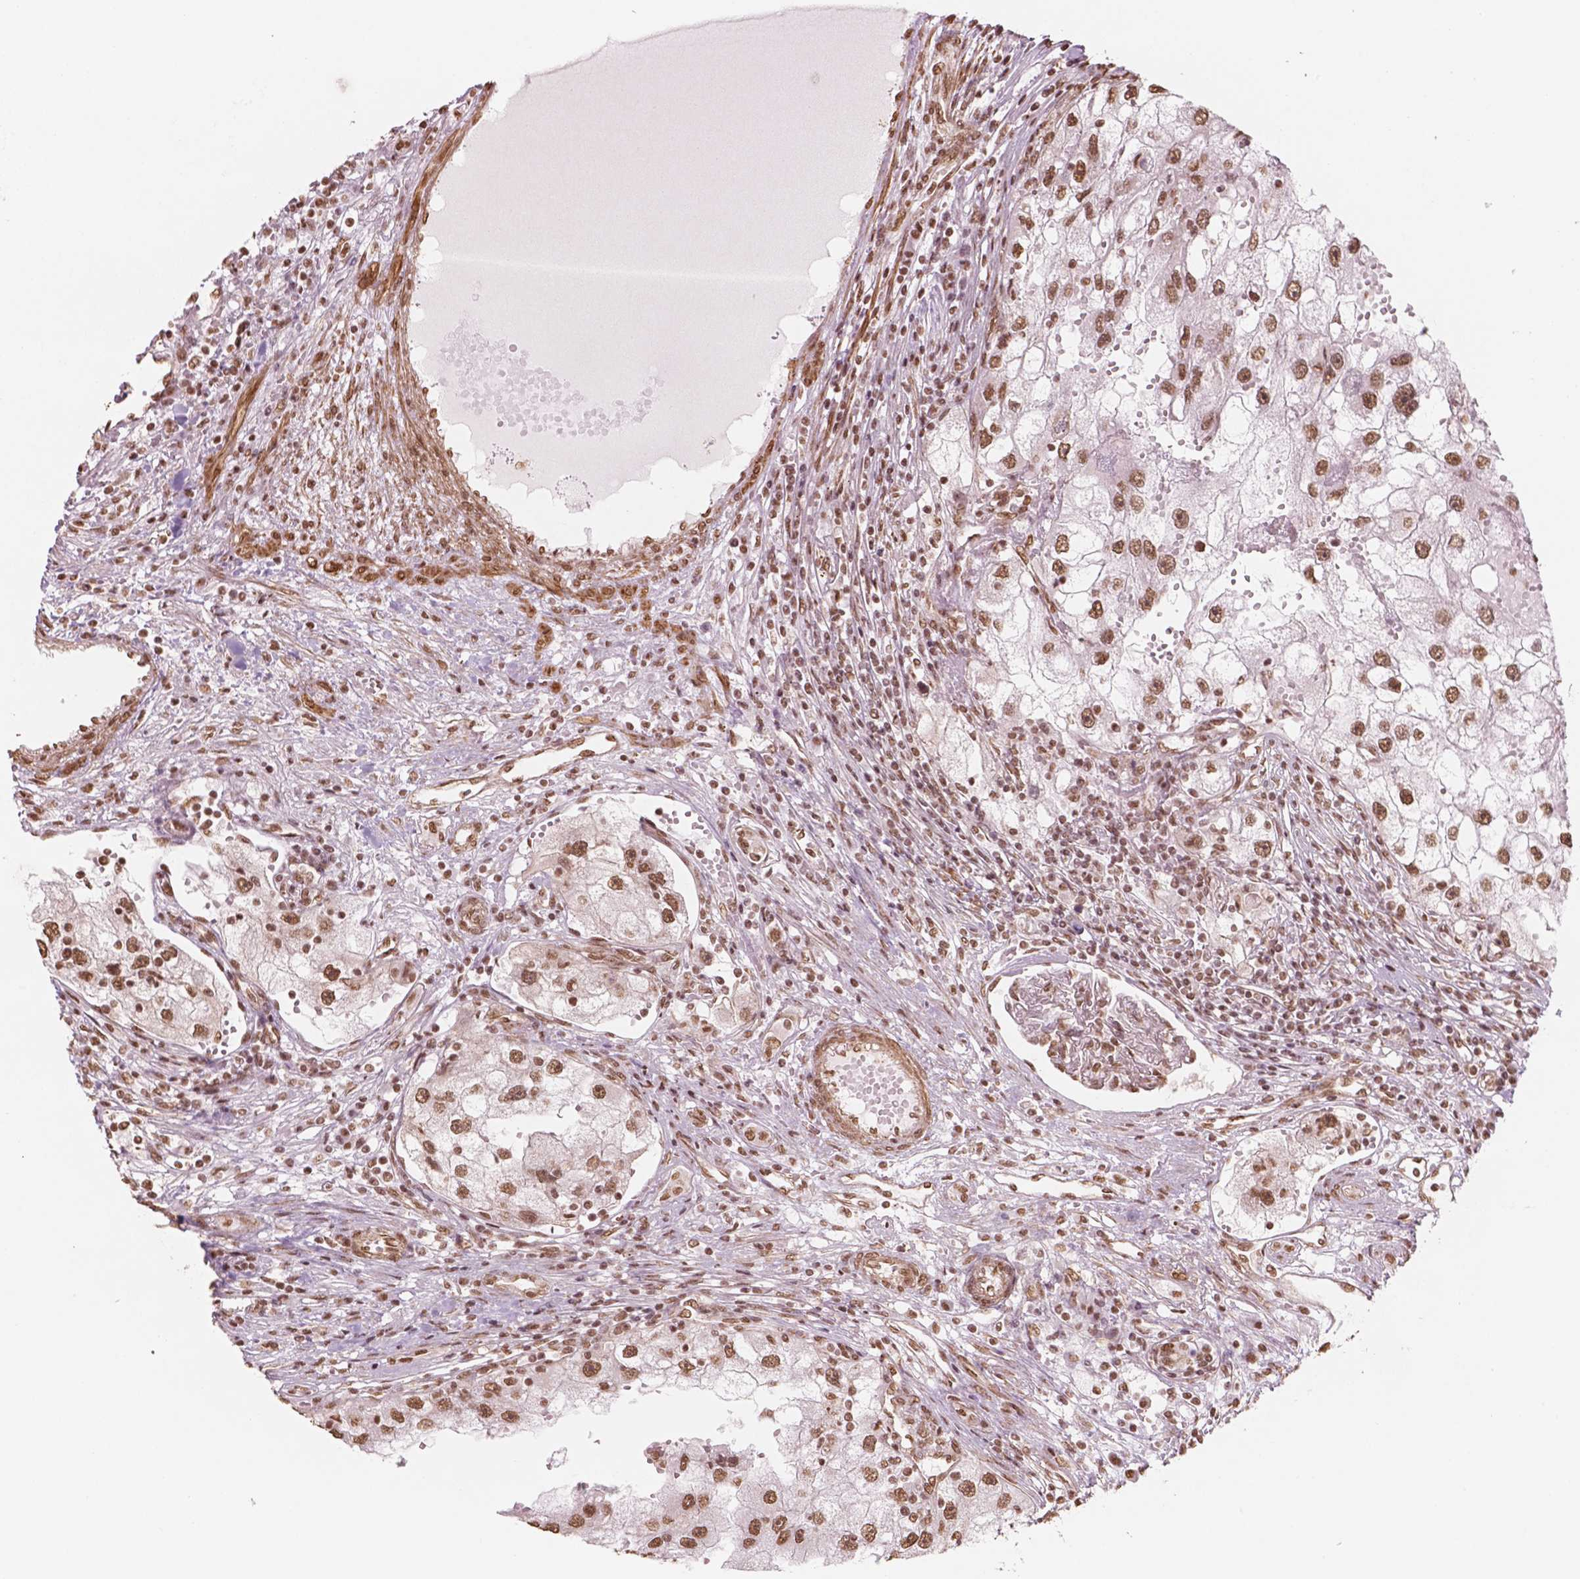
{"staining": {"intensity": "moderate", "quantity": ">75%", "location": "nuclear"}, "tissue": "renal cancer", "cell_type": "Tumor cells", "image_type": "cancer", "snomed": [{"axis": "morphology", "description": "Adenocarcinoma, NOS"}, {"axis": "topography", "description": "Kidney"}], "caption": "Renal adenocarcinoma stained with IHC exhibits moderate nuclear expression in approximately >75% of tumor cells.", "gene": "GTF3C5", "patient": {"sex": "male", "age": 63}}